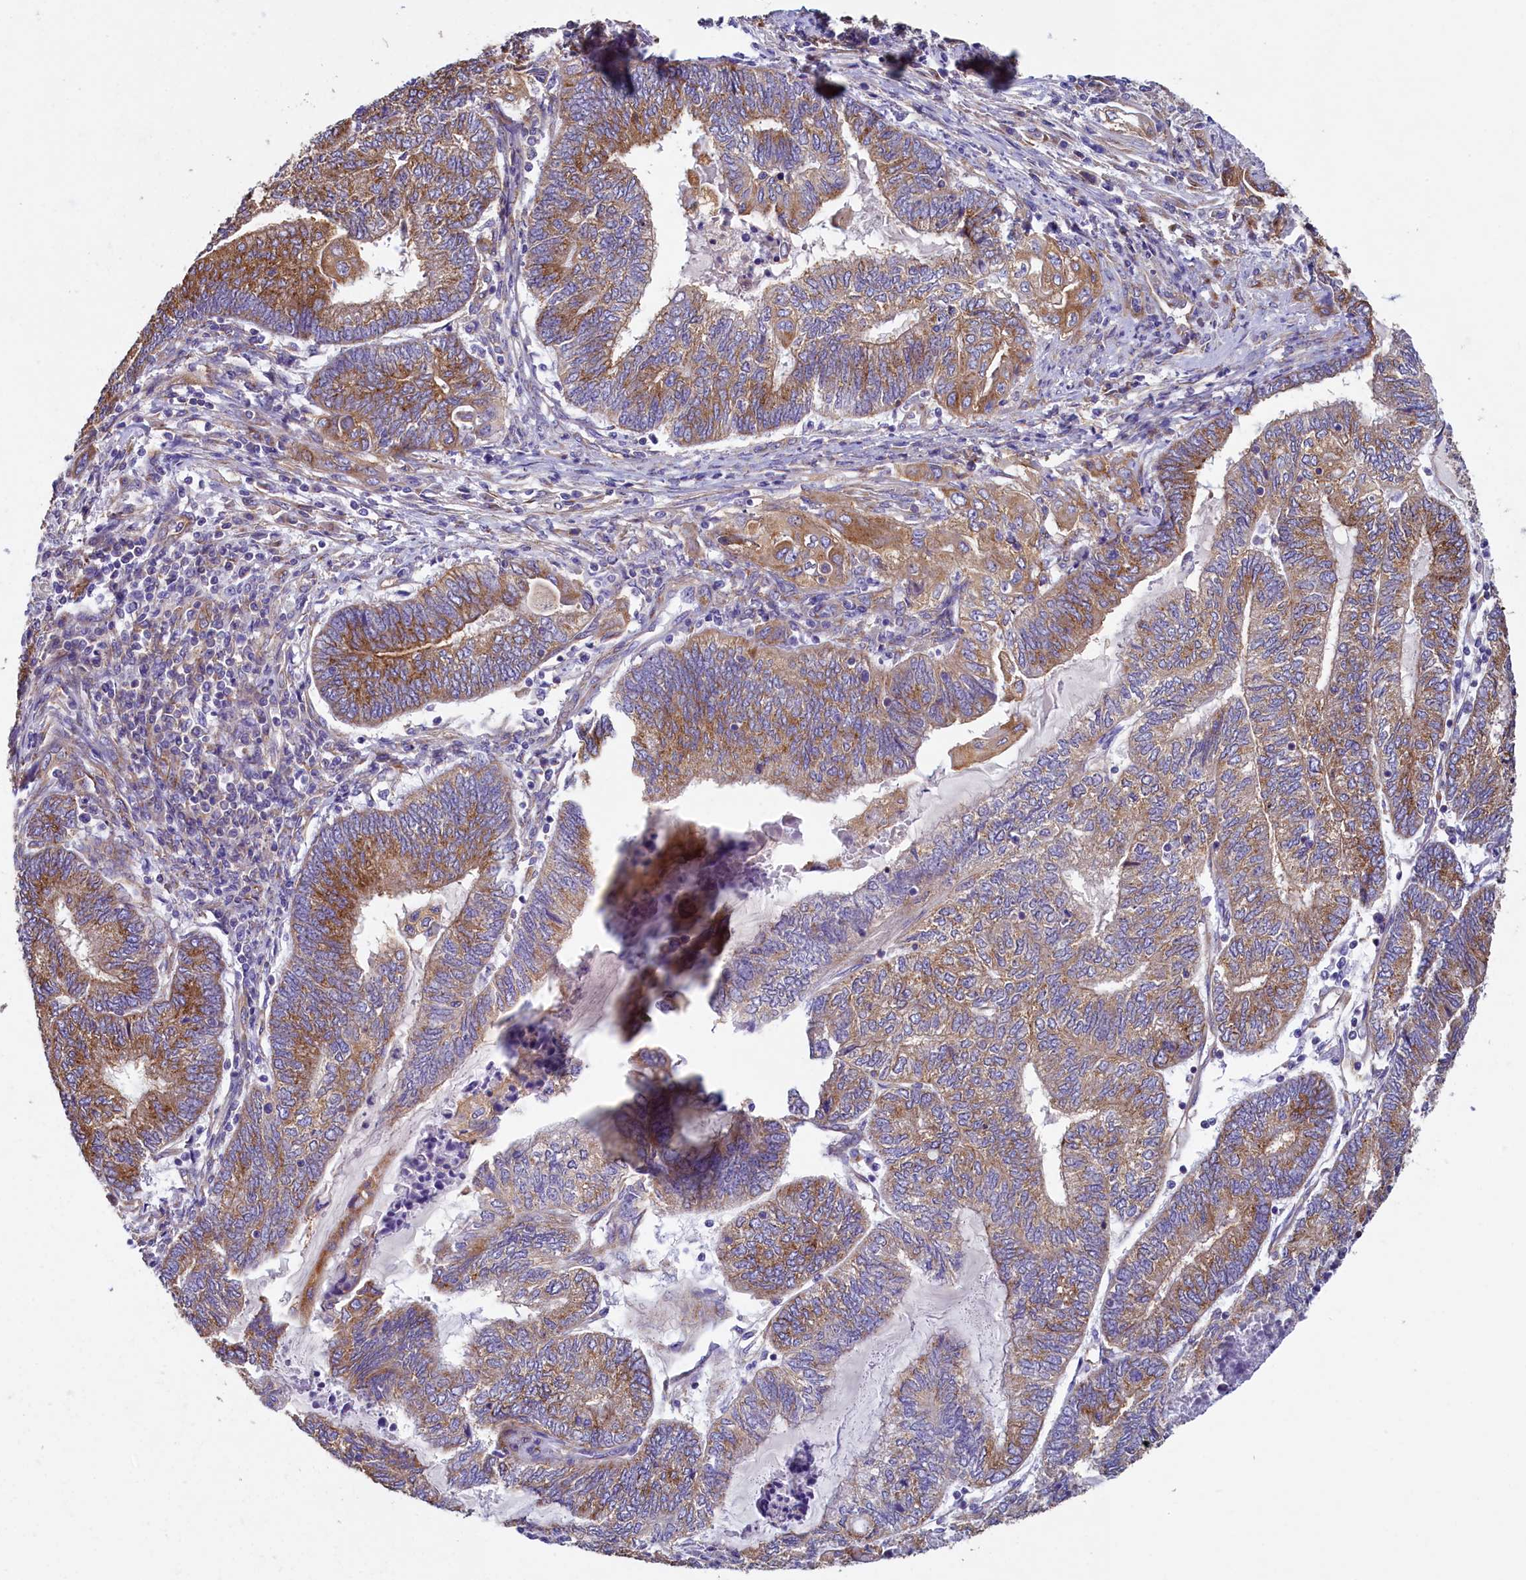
{"staining": {"intensity": "moderate", "quantity": ">75%", "location": "cytoplasmic/membranous"}, "tissue": "endometrial cancer", "cell_type": "Tumor cells", "image_type": "cancer", "snomed": [{"axis": "morphology", "description": "Adenocarcinoma, NOS"}, {"axis": "topography", "description": "Uterus"}, {"axis": "topography", "description": "Endometrium"}], "caption": "Adenocarcinoma (endometrial) stained with DAB immunohistochemistry exhibits medium levels of moderate cytoplasmic/membranous staining in about >75% of tumor cells.", "gene": "GPR21", "patient": {"sex": "female", "age": 70}}